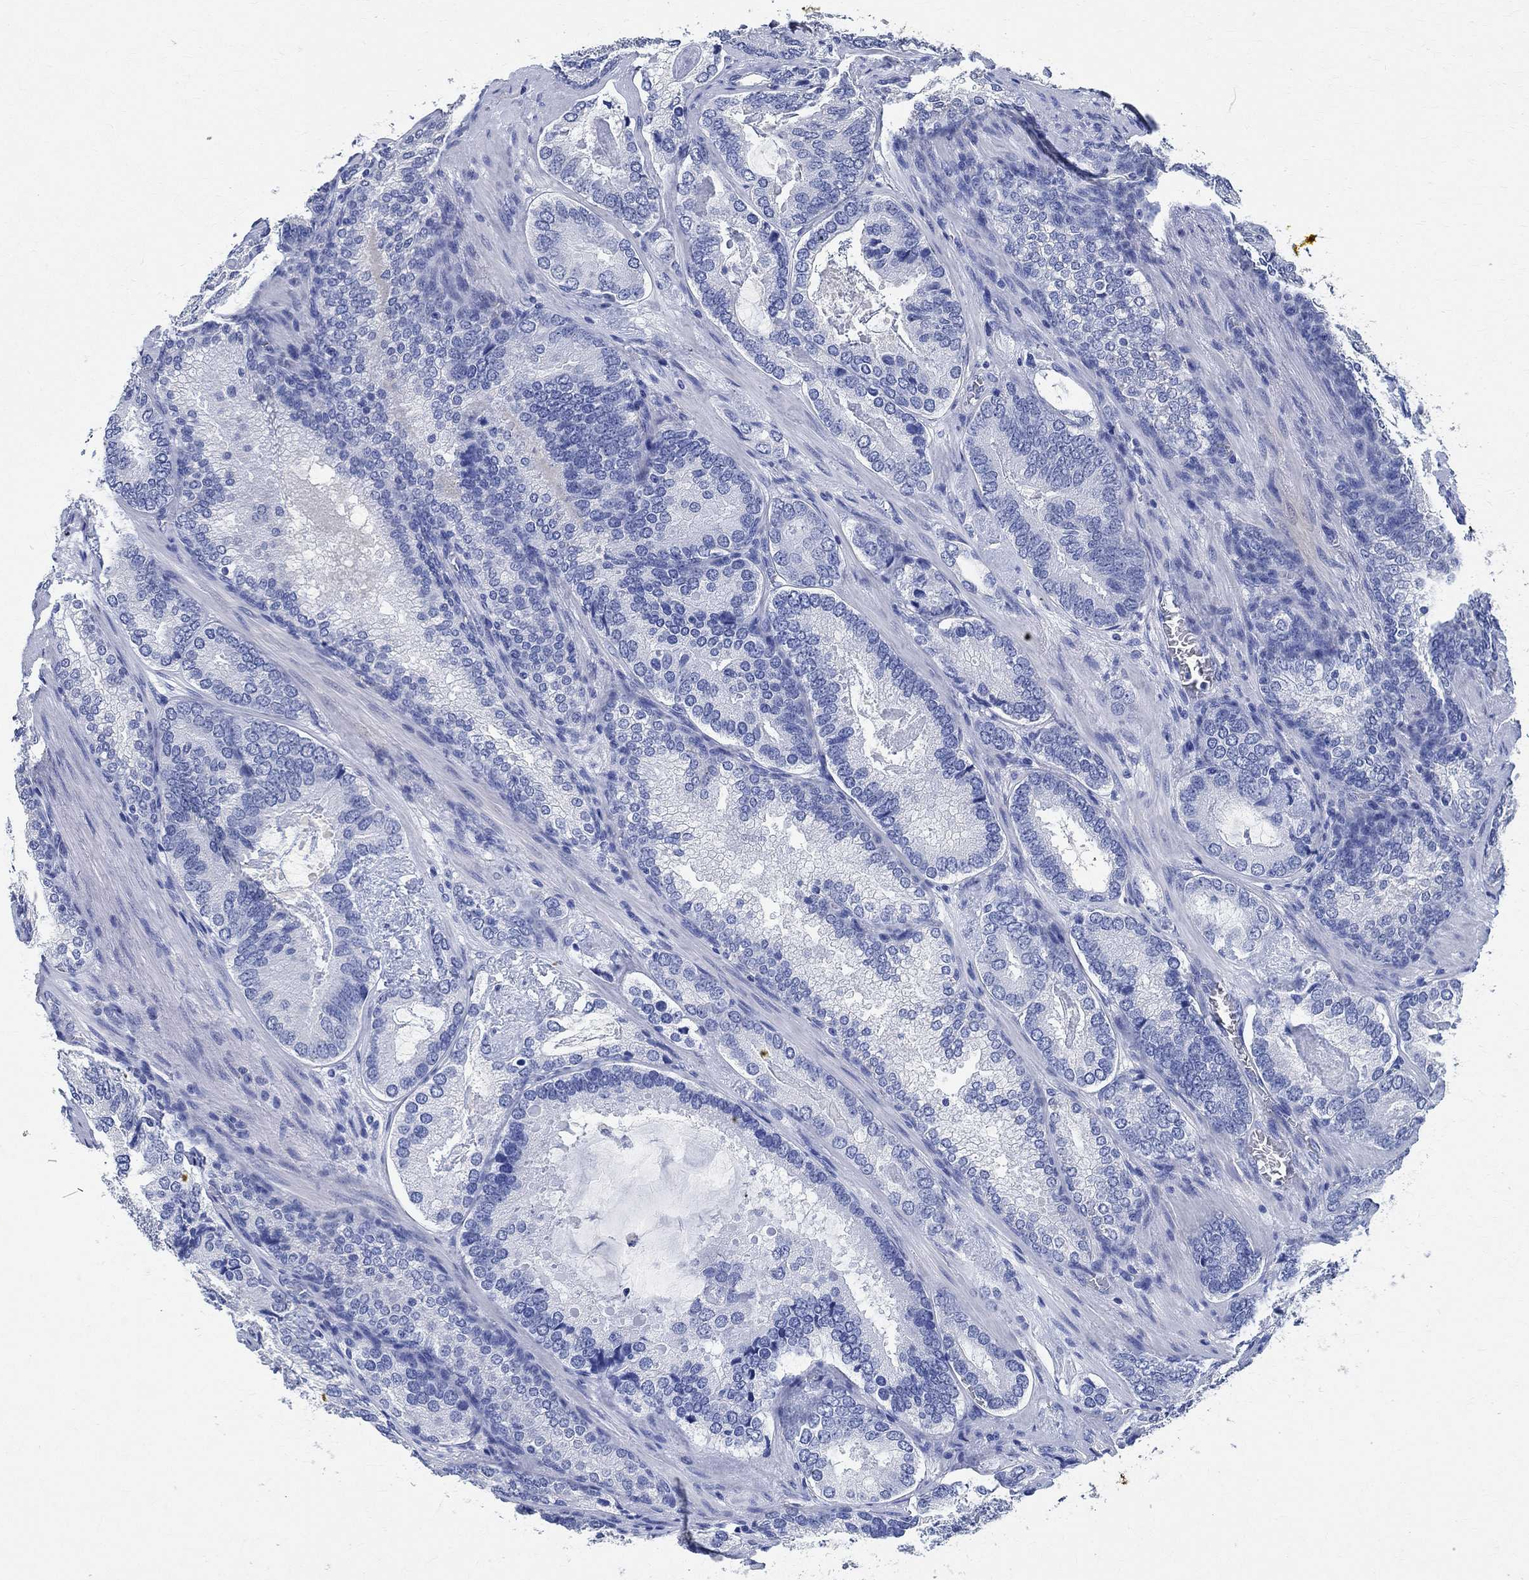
{"staining": {"intensity": "negative", "quantity": "none", "location": "none"}, "tissue": "prostate cancer", "cell_type": "Tumor cells", "image_type": "cancer", "snomed": [{"axis": "morphology", "description": "Adenocarcinoma, Low grade"}, {"axis": "topography", "description": "Prostate"}], "caption": "High magnification brightfield microscopy of prostate cancer stained with DAB (3,3'-diaminobenzidine) (brown) and counterstained with hematoxylin (blue): tumor cells show no significant expression.", "gene": "TMEM221", "patient": {"sex": "male", "age": 60}}